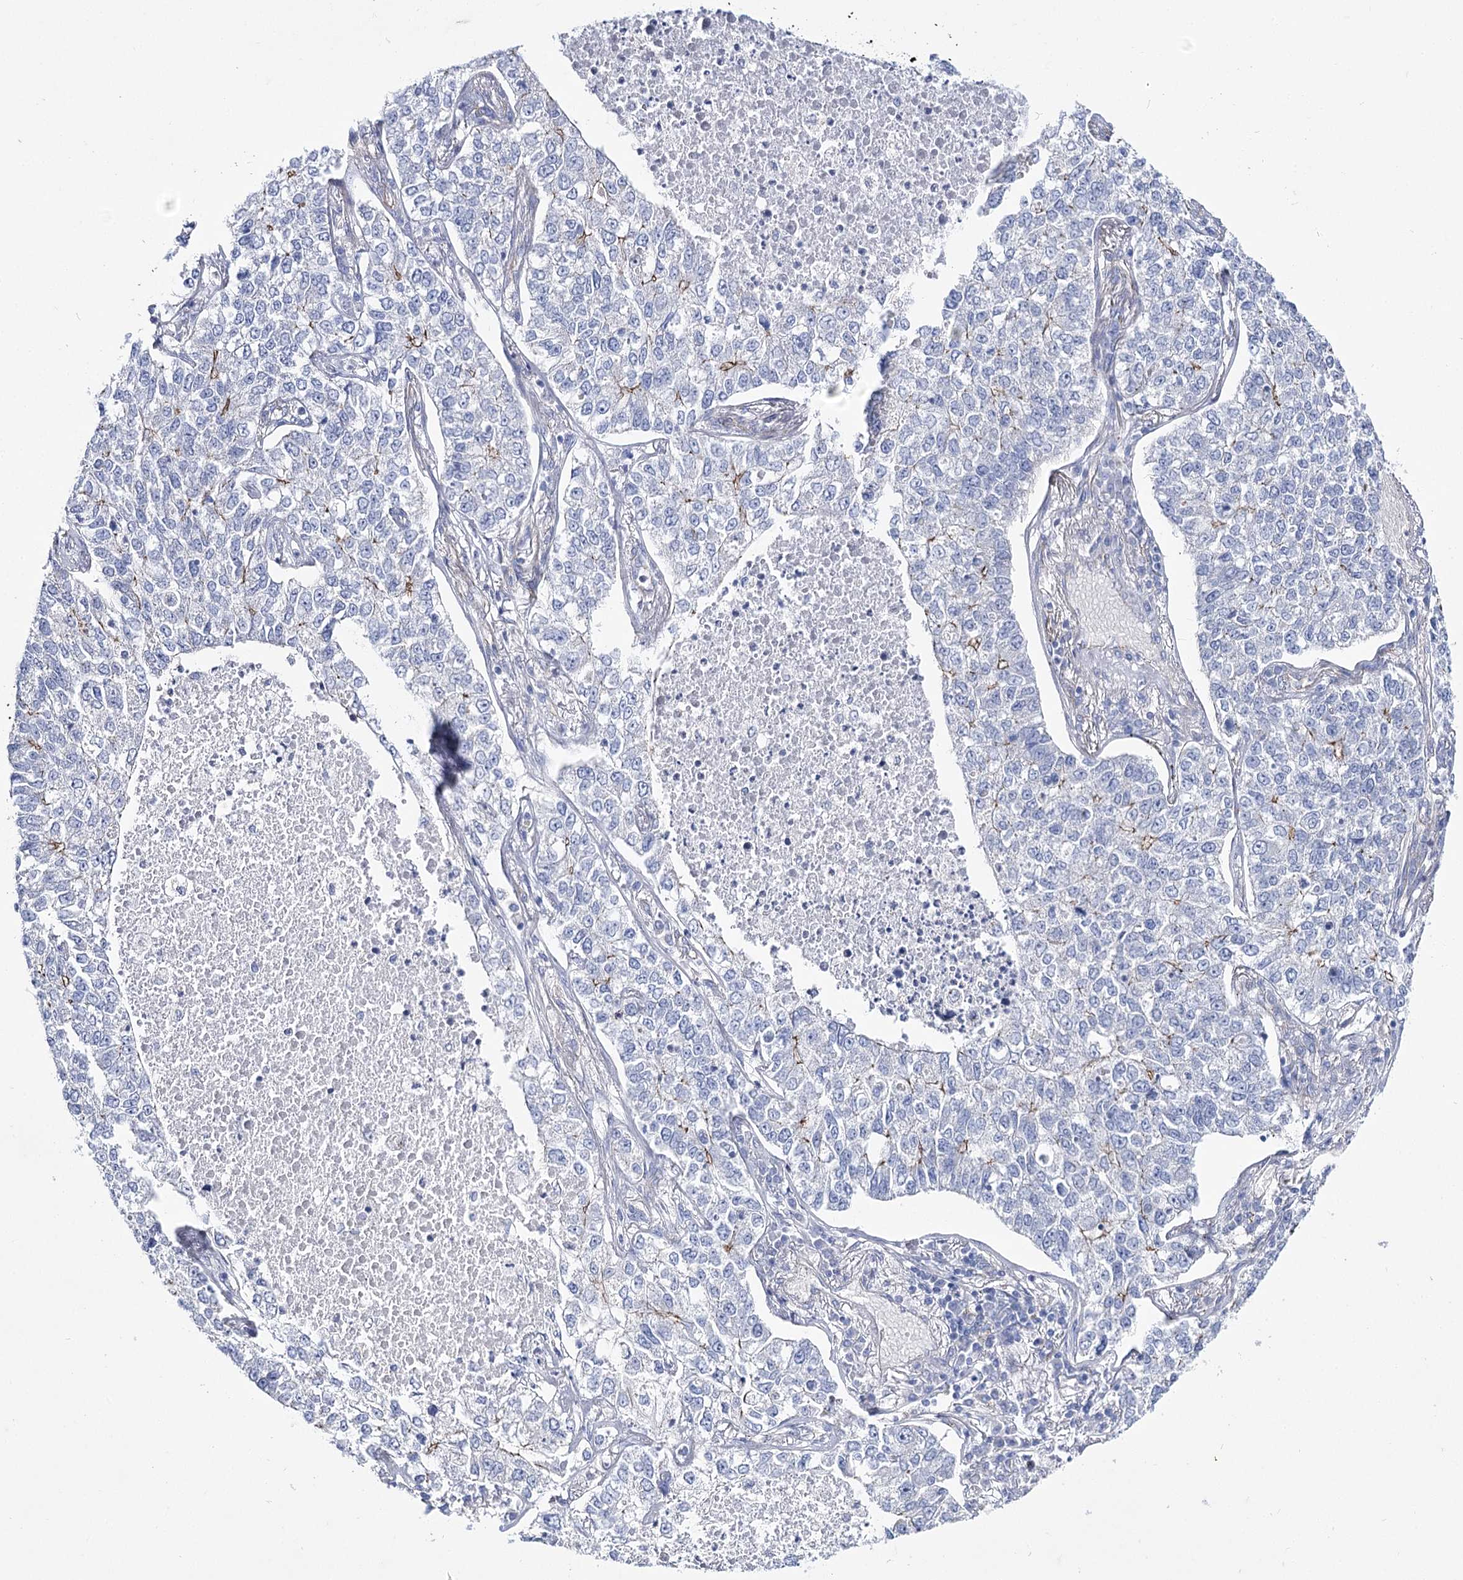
{"staining": {"intensity": "weak", "quantity": "<25%", "location": "cytoplasmic/membranous"}, "tissue": "lung cancer", "cell_type": "Tumor cells", "image_type": "cancer", "snomed": [{"axis": "morphology", "description": "Adenocarcinoma, NOS"}, {"axis": "topography", "description": "Lung"}], "caption": "An image of adenocarcinoma (lung) stained for a protein shows no brown staining in tumor cells.", "gene": "NRAP", "patient": {"sex": "male", "age": 49}}